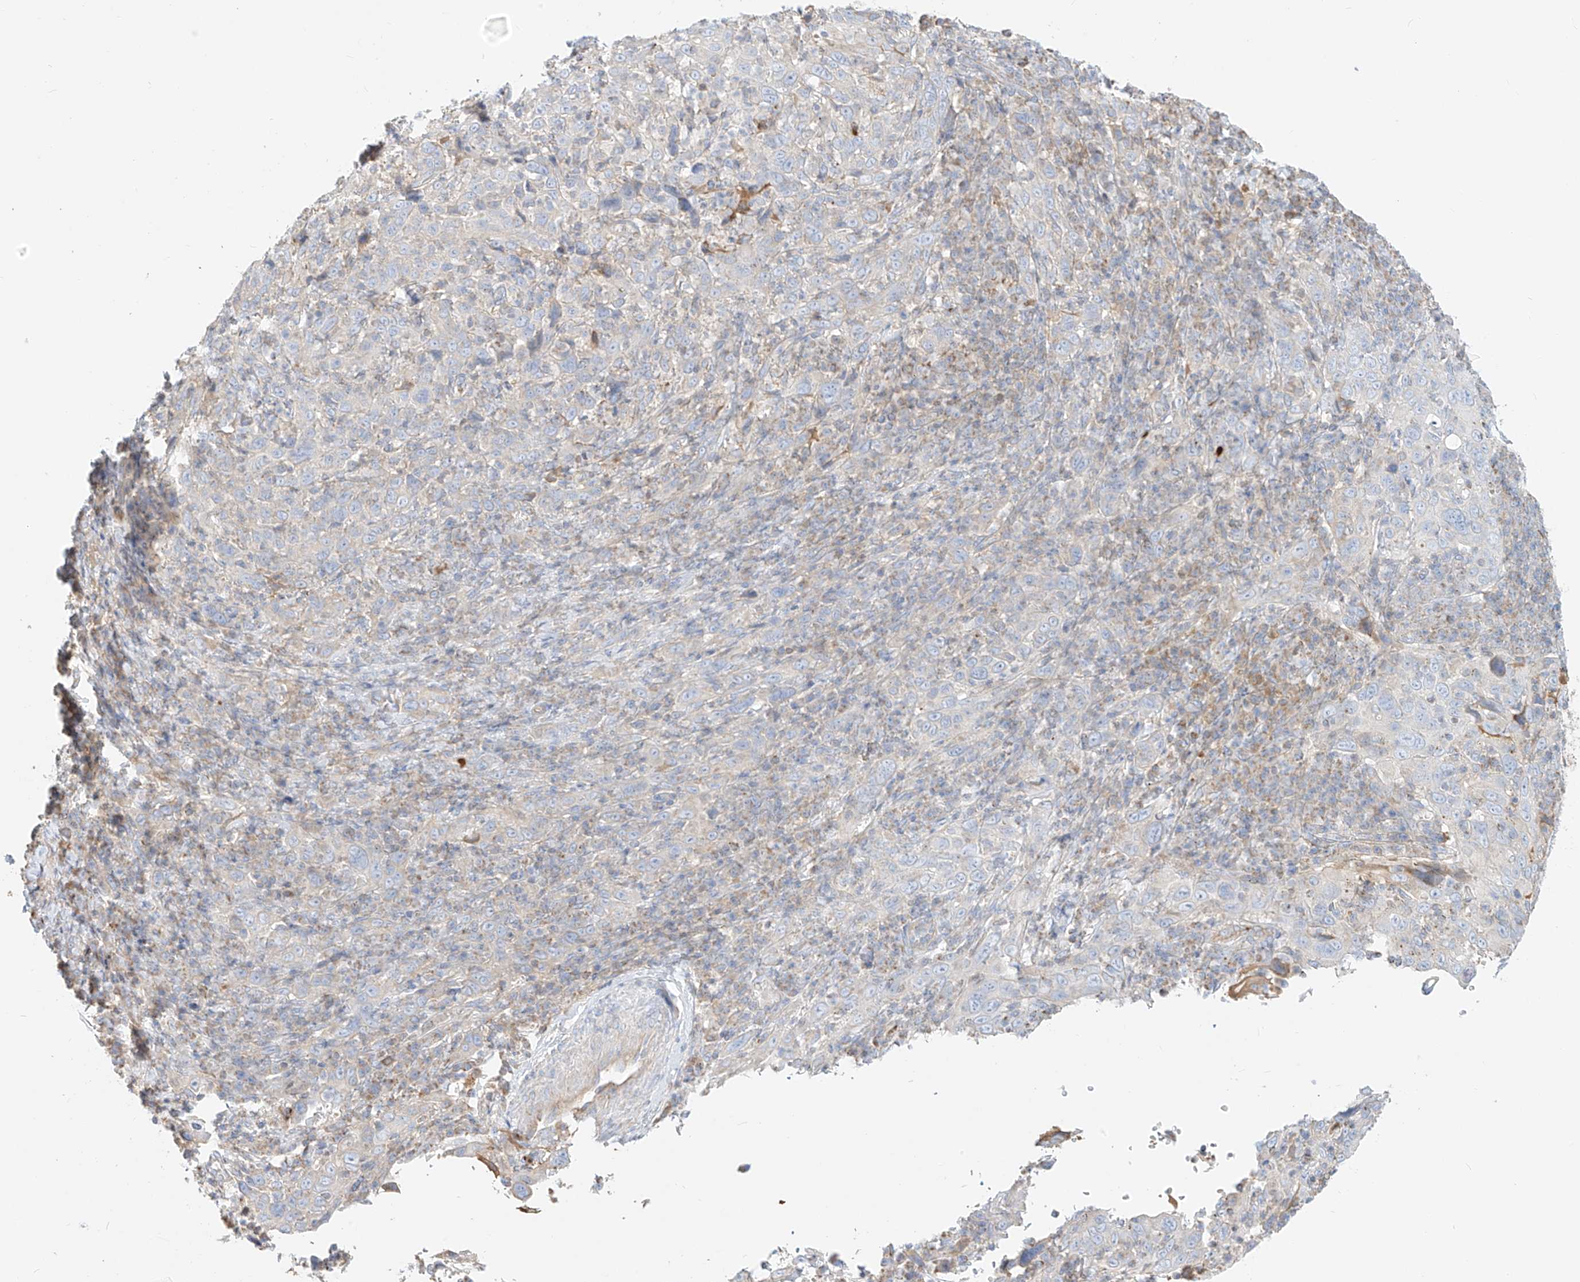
{"staining": {"intensity": "weak", "quantity": "<25%", "location": "cytoplasmic/membranous"}, "tissue": "cervical cancer", "cell_type": "Tumor cells", "image_type": "cancer", "snomed": [{"axis": "morphology", "description": "Squamous cell carcinoma, NOS"}, {"axis": "topography", "description": "Cervix"}], "caption": "Immunohistochemical staining of cervical squamous cell carcinoma exhibits no significant expression in tumor cells.", "gene": "OCSTAMP", "patient": {"sex": "female", "age": 46}}